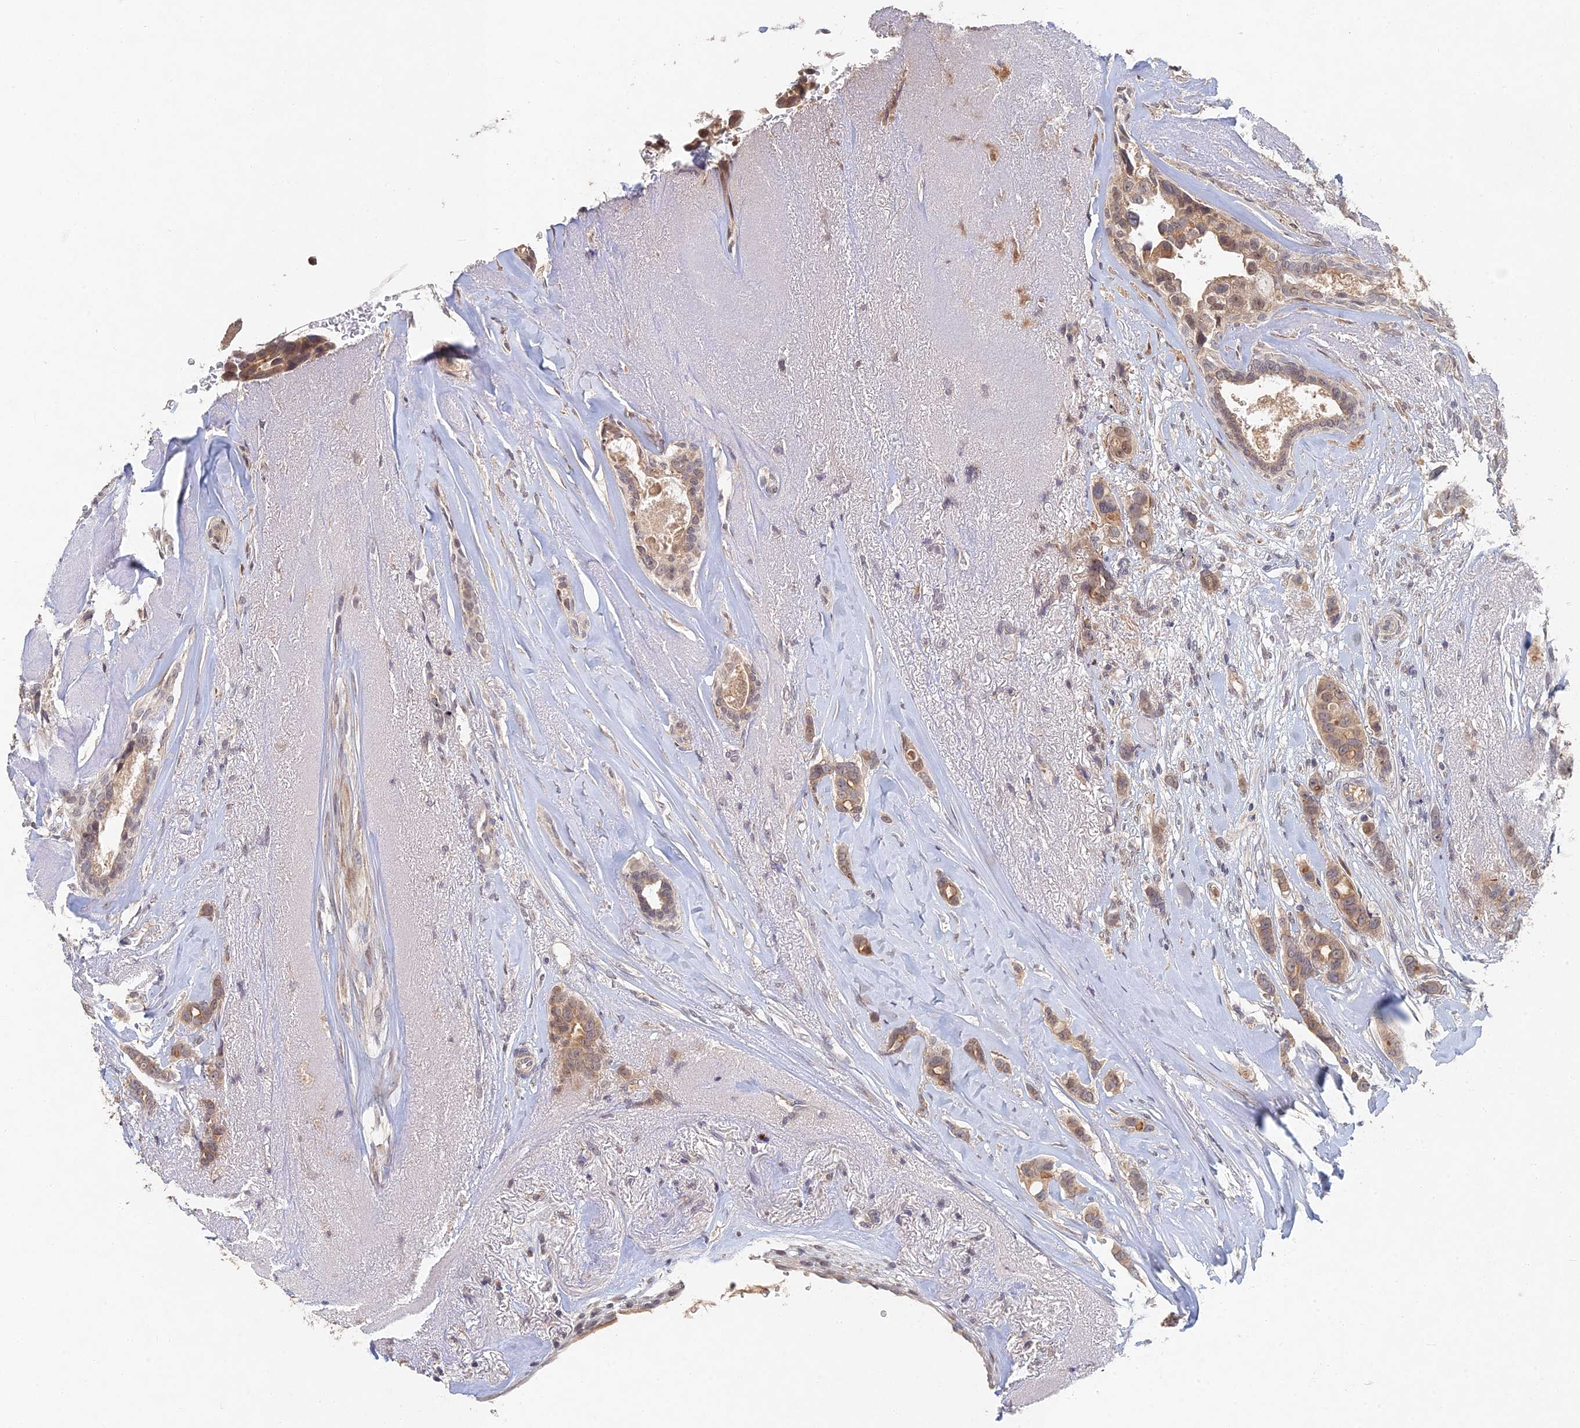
{"staining": {"intensity": "moderate", "quantity": "25%-75%", "location": "cytoplasmic/membranous"}, "tissue": "breast cancer", "cell_type": "Tumor cells", "image_type": "cancer", "snomed": [{"axis": "morphology", "description": "Lobular carcinoma"}, {"axis": "topography", "description": "Breast"}], "caption": "Breast lobular carcinoma stained for a protein (brown) demonstrates moderate cytoplasmic/membranous positive staining in about 25%-75% of tumor cells.", "gene": "GNA15", "patient": {"sex": "female", "age": 51}}